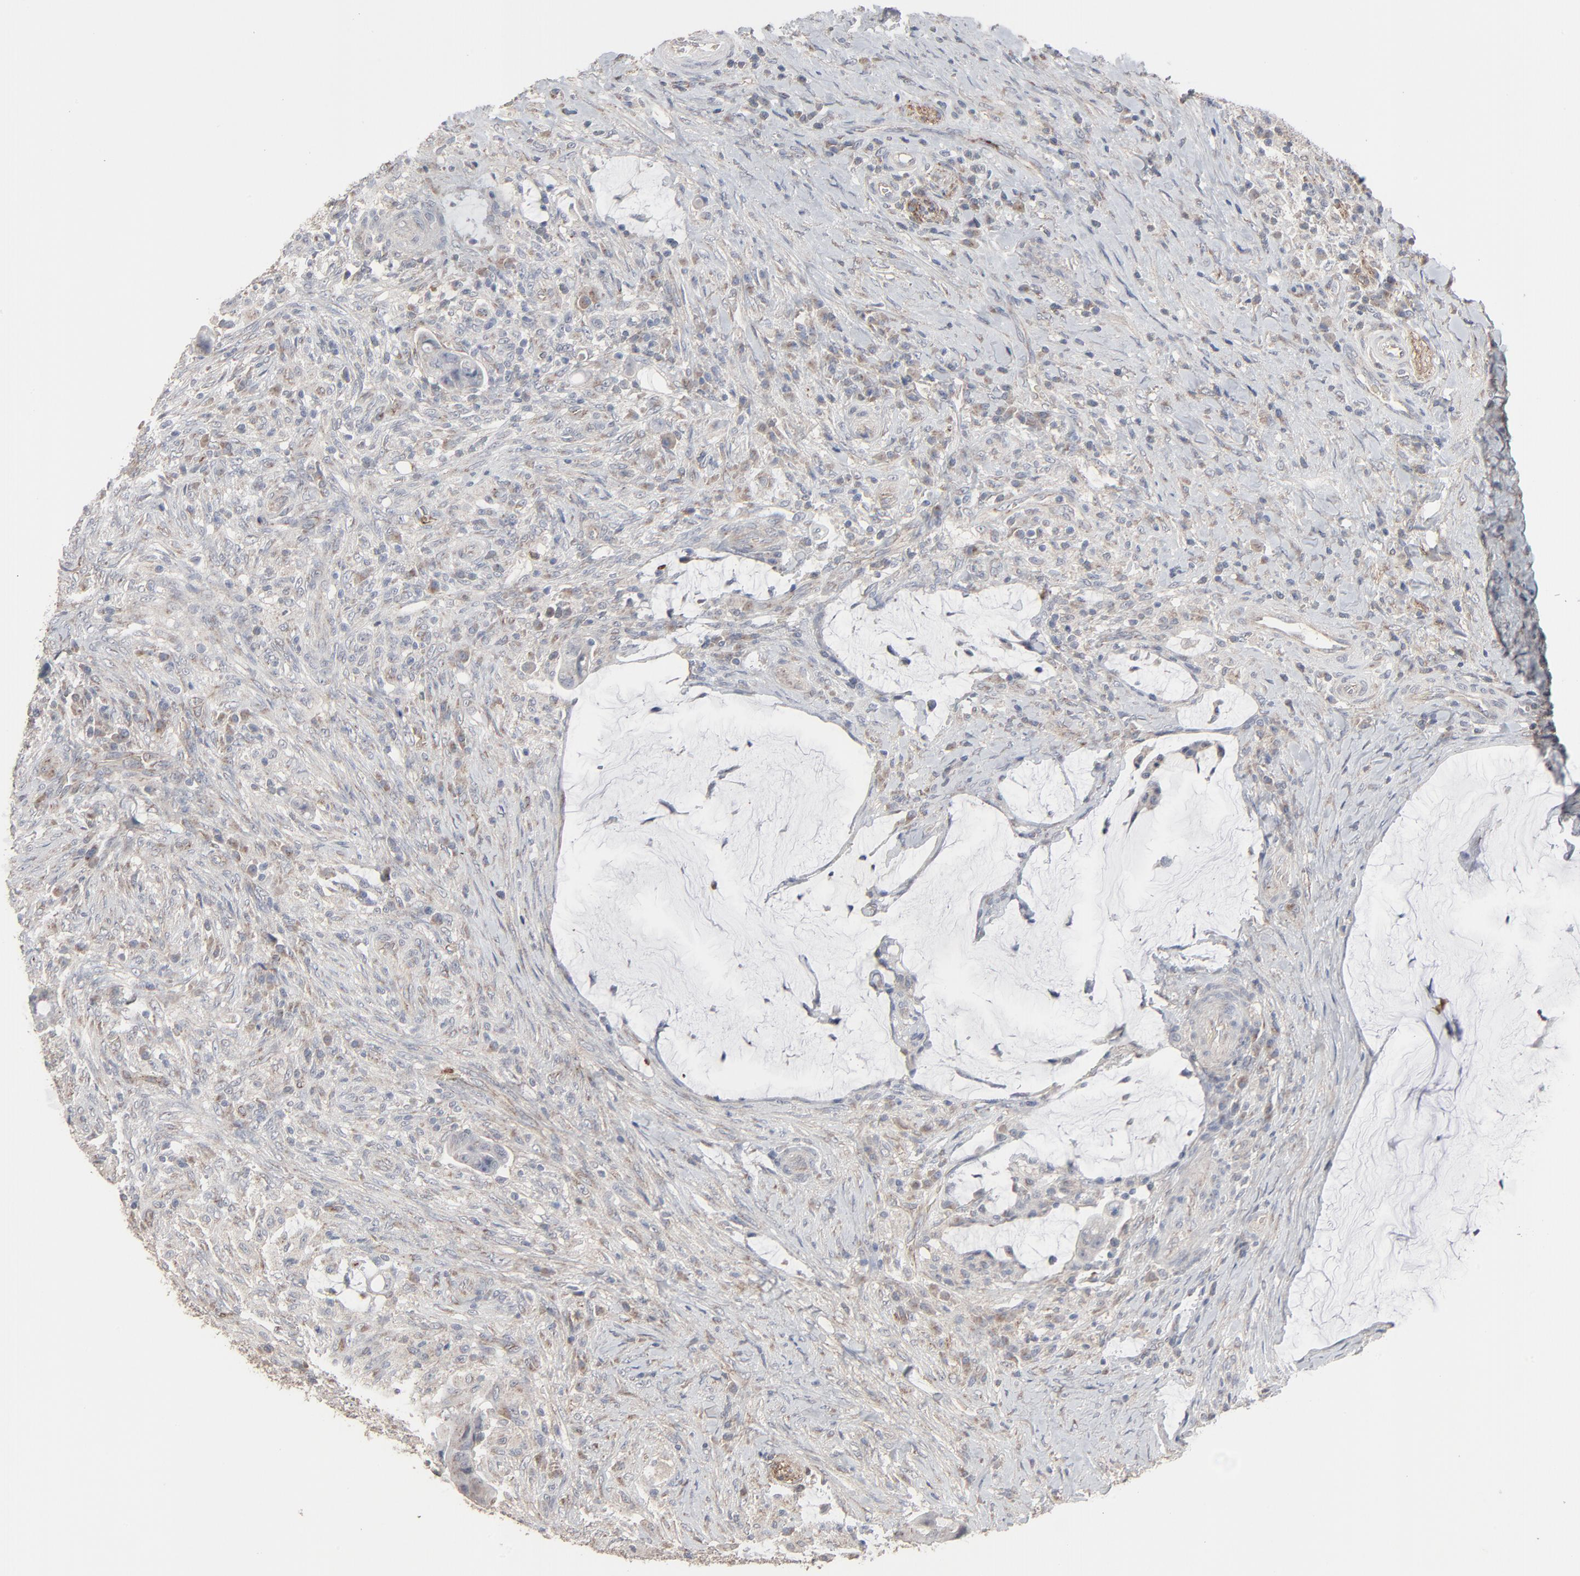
{"staining": {"intensity": "negative", "quantity": "none", "location": "none"}, "tissue": "colorectal cancer", "cell_type": "Tumor cells", "image_type": "cancer", "snomed": [{"axis": "morphology", "description": "Adenocarcinoma, NOS"}, {"axis": "topography", "description": "Rectum"}], "caption": "Immunohistochemical staining of human adenocarcinoma (colorectal) displays no significant expression in tumor cells.", "gene": "JAM3", "patient": {"sex": "female", "age": 71}}